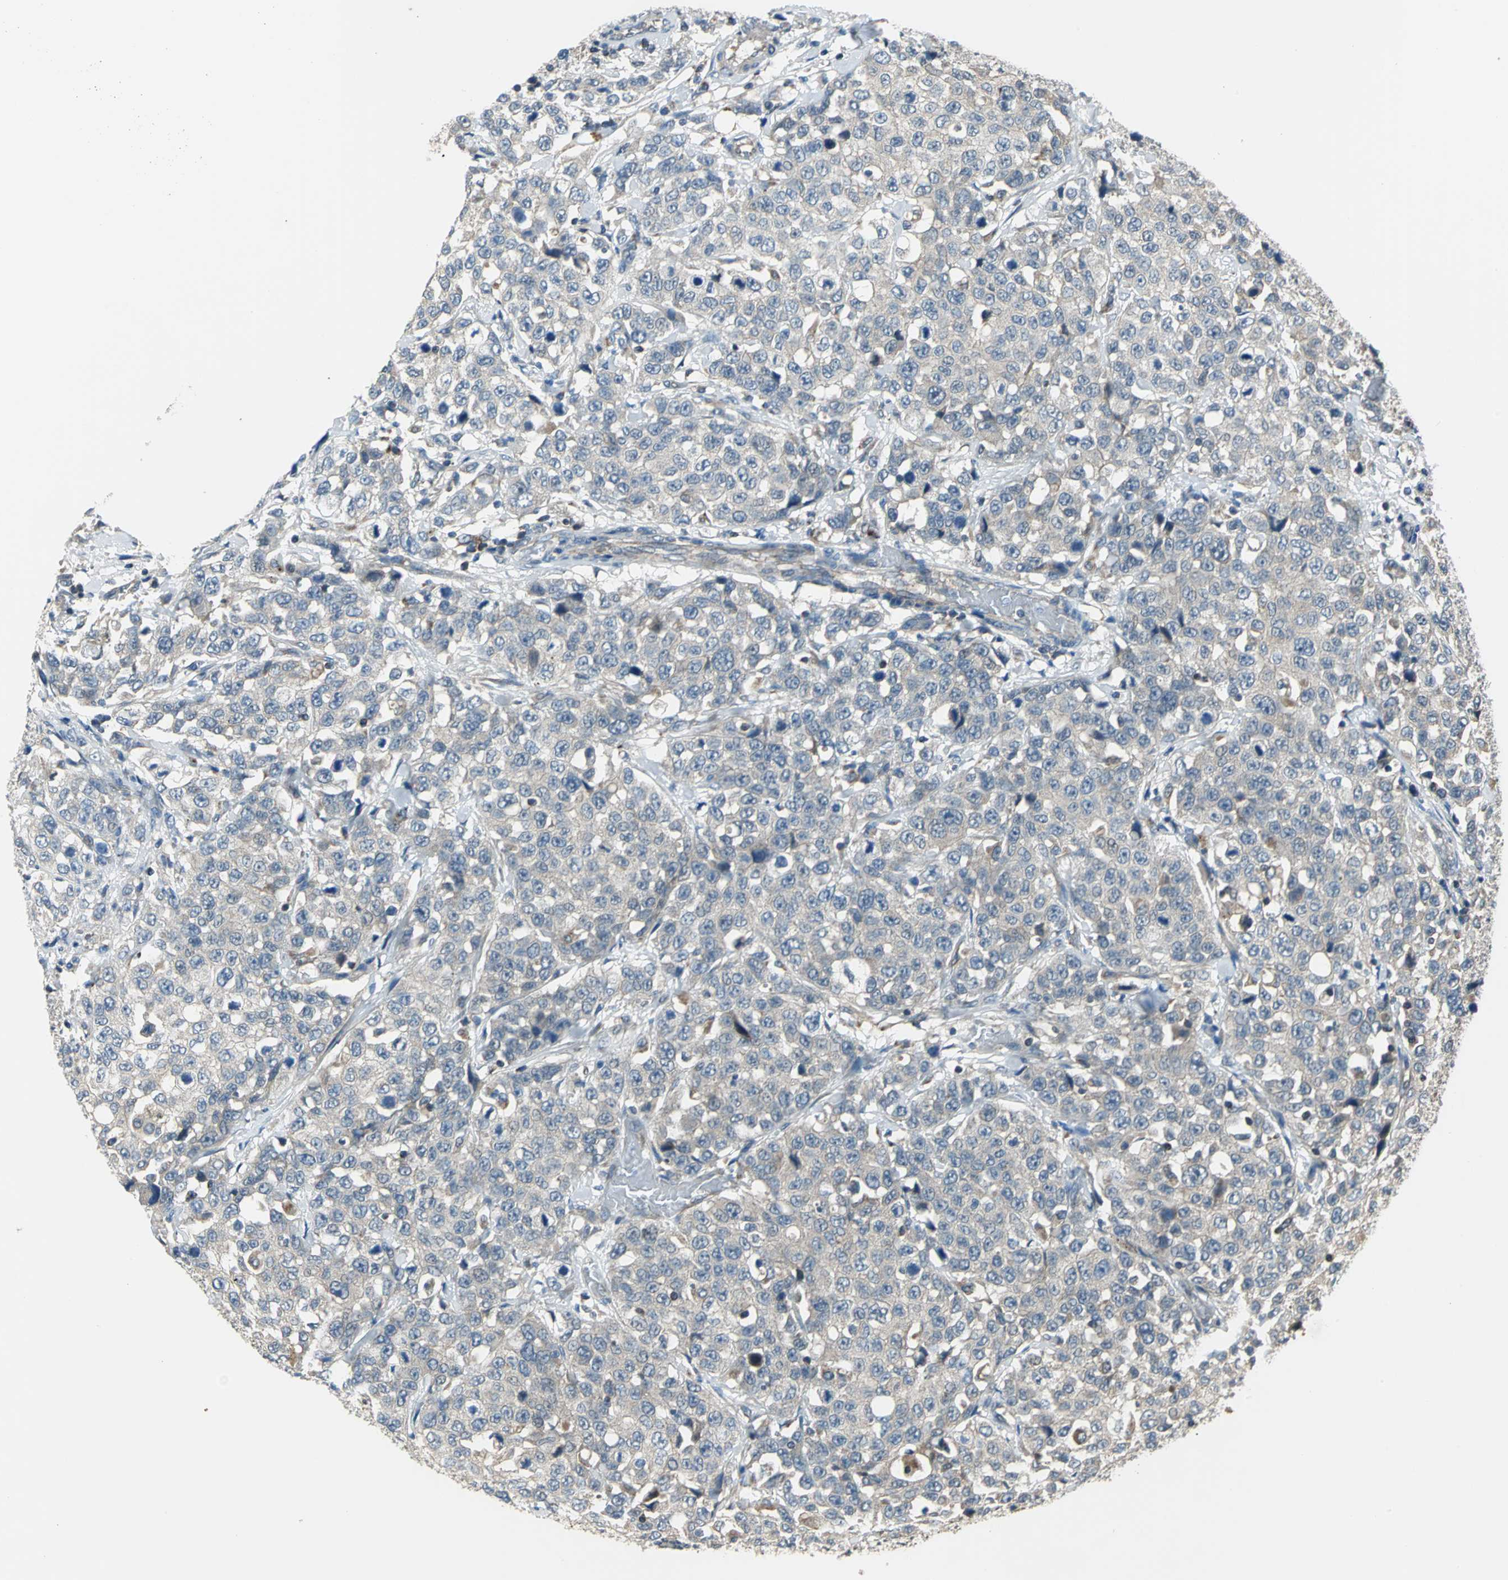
{"staining": {"intensity": "weak", "quantity": "25%-75%", "location": "cytoplasmic/membranous"}, "tissue": "stomach cancer", "cell_type": "Tumor cells", "image_type": "cancer", "snomed": [{"axis": "morphology", "description": "Normal tissue, NOS"}, {"axis": "morphology", "description": "Adenocarcinoma, NOS"}, {"axis": "topography", "description": "Stomach"}], "caption": "Human stomach adenocarcinoma stained with a brown dye displays weak cytoplasmic/membranous positive expression in about 25%-75% of tumor cells.", "gene": "TRAK1", "patient": {"sex": "male", "age": 48}}